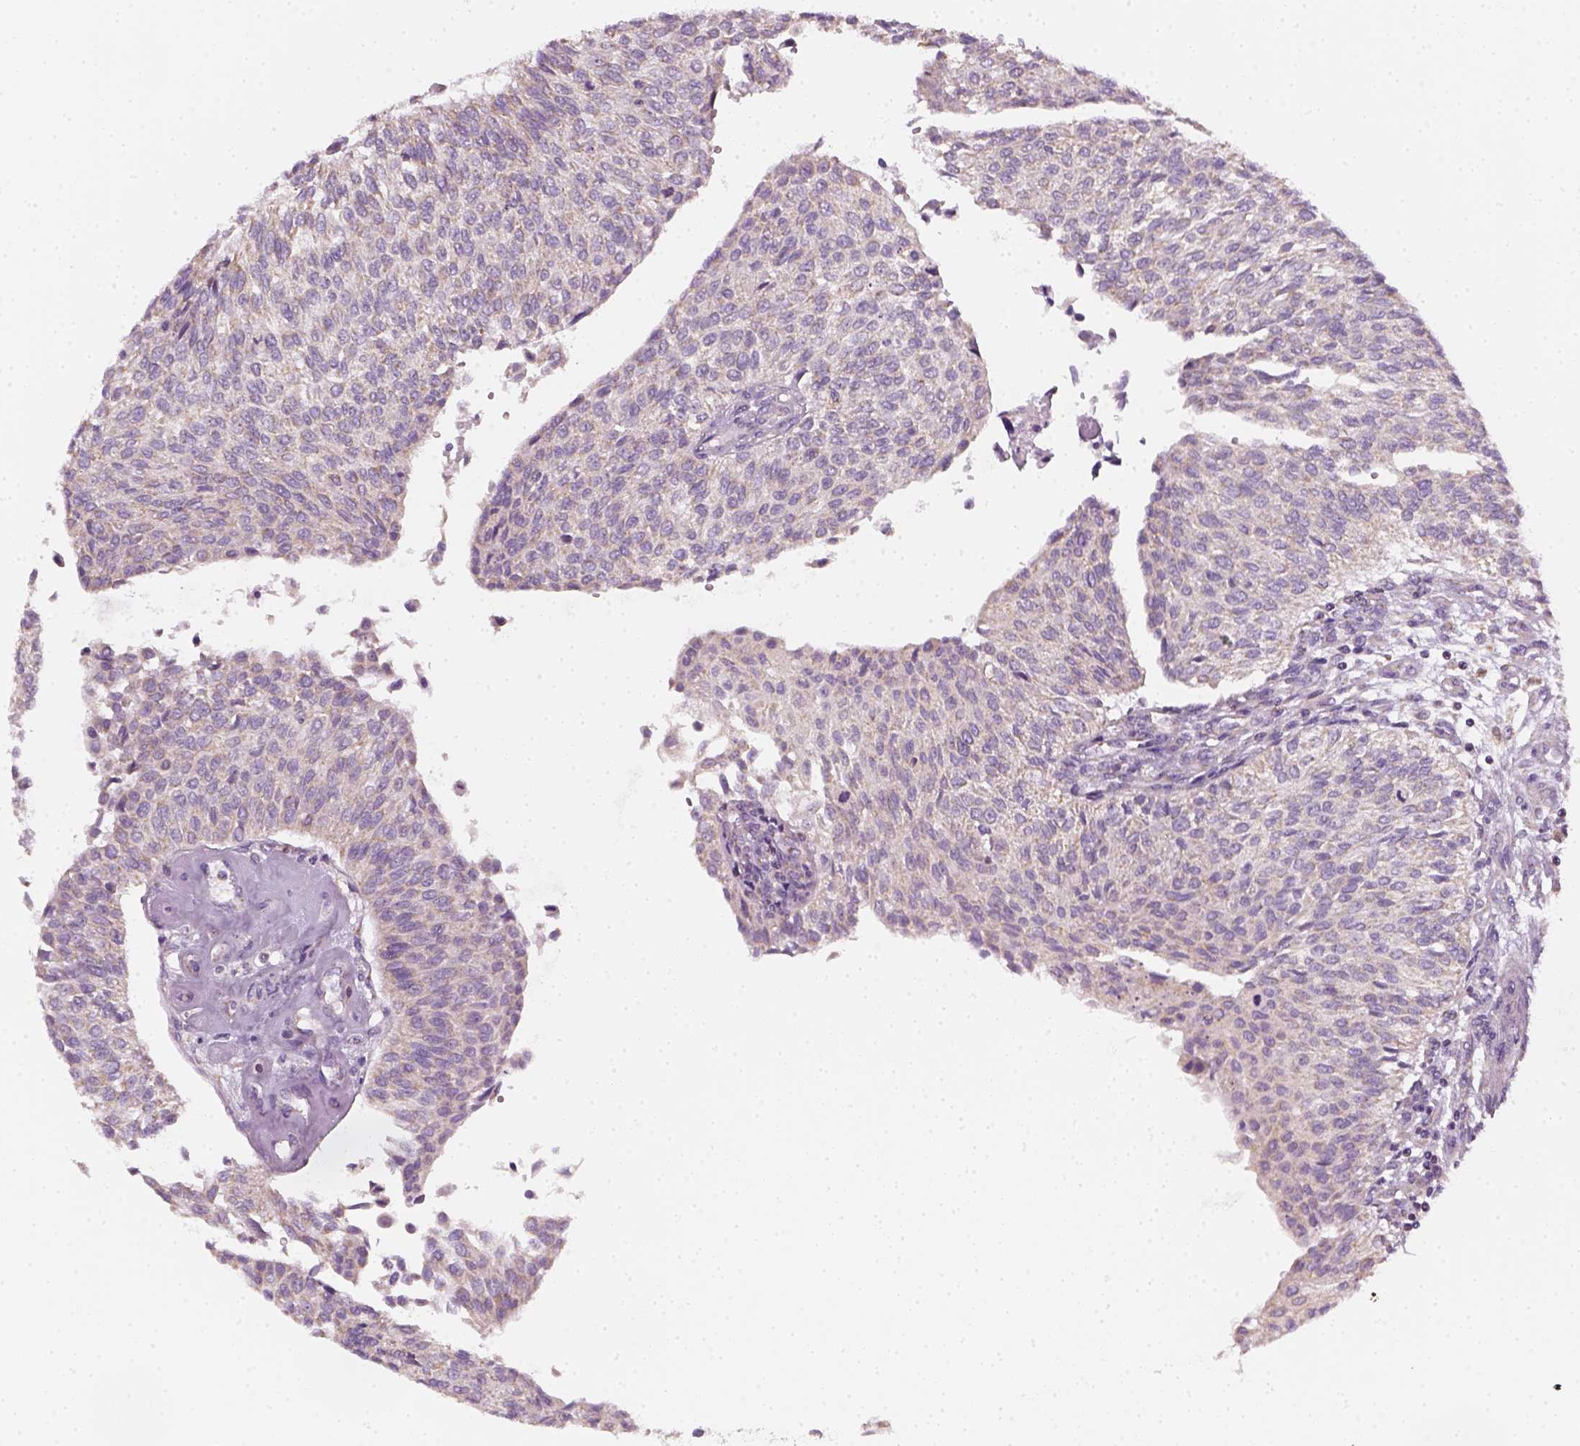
{"staining": {"intensity": "weak", "quantity": "<25%", "location": "cytoplasmic/membranous"}, "tissue": "urothelial cancer", "cell_type": "Tumor cells", "image_type": "cancer", "snomed": [{"axis": "morphology", "description": "Urothelial carcinoma, NOS"}, {"axis": "topography", "description": "Urinary bladder"}], "caption": "Tumor cells show no significant expression in urothelial cancer.", "gene": "AWAT2", "patient": {"sex": "male", "age": 55}}